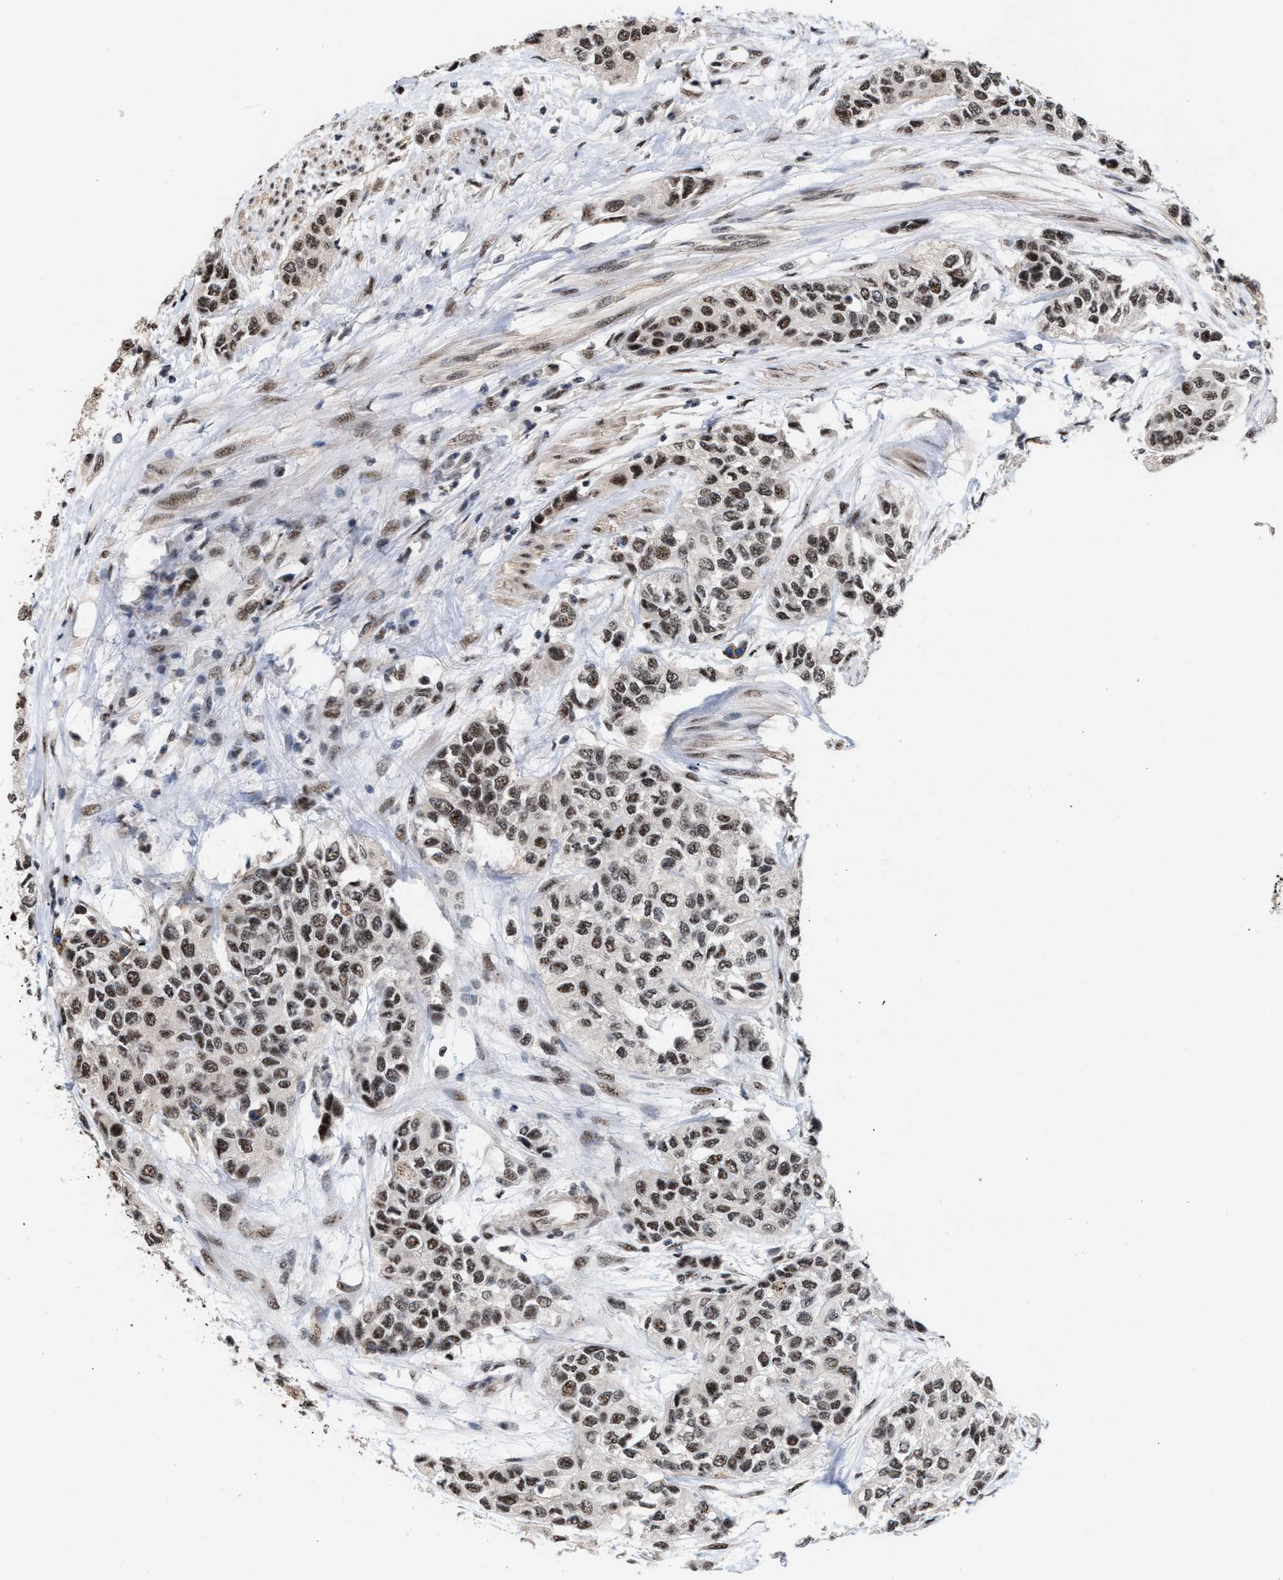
{"staining": {"intensity": "strong", "quantity": ">75%", "location": "nuclear"}, "tissue": "urothelial cancer", "cell_type": "Tumor cells", "image_type": "cancer", "snomed": [{"axis": "morphology", "description": "Urothelial carcinoma, High grade"}, {"axis": "topography", "description": "Urinary bladder"}], "caption": "High-grade urothelial carcinoma was stained to show a protein in brown. There is high levels of strong nuclear expression in about >75% of tumor cells. The protein is stained brown, and the nuclei are stained in blue (DAB IHC with brightfield microscopy, high magnification).", "gene": "EIF4A3", "patient": {"sex": "female", "age": 56}}